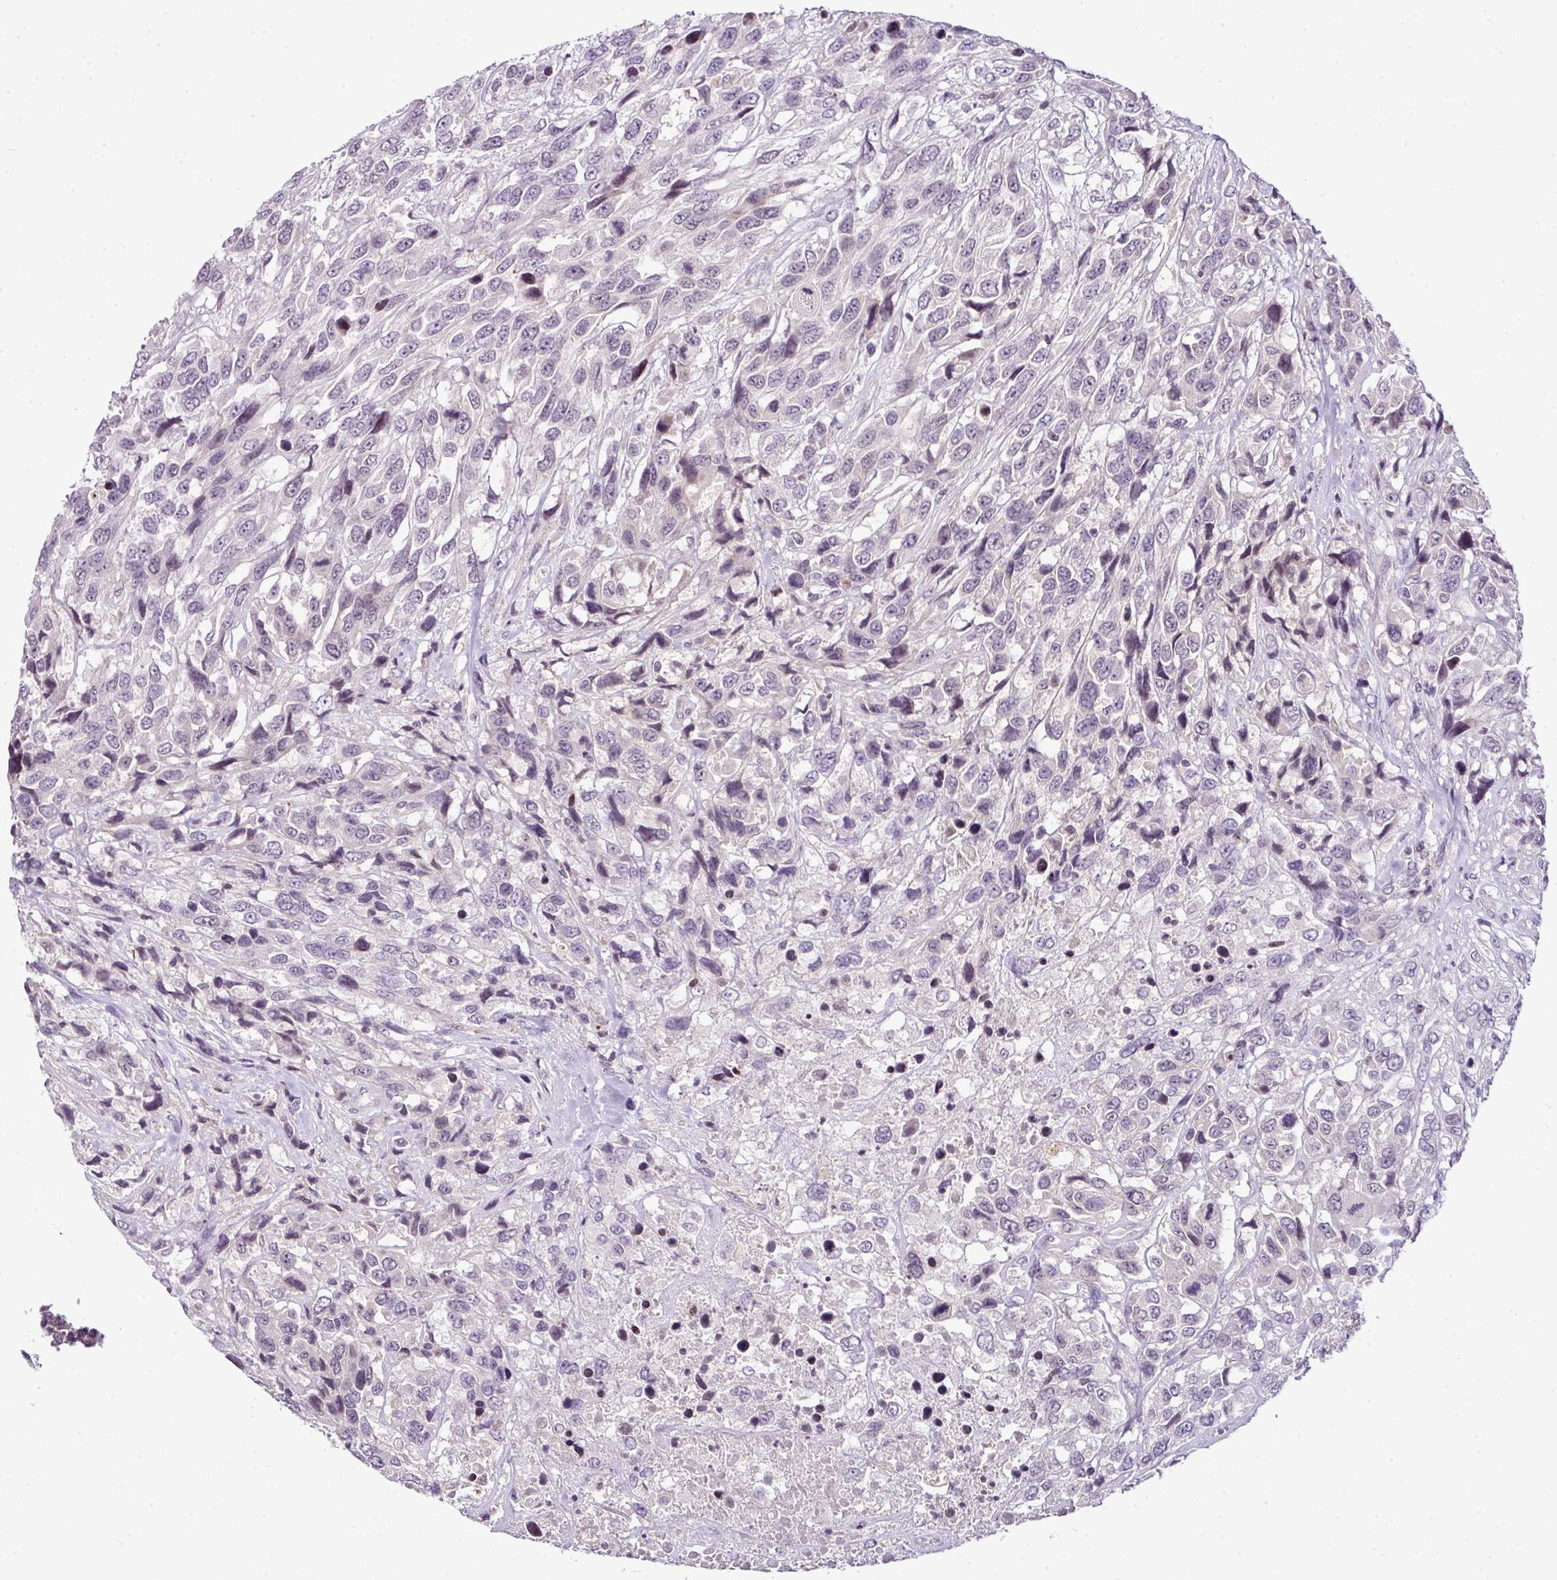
{"staining": {"intensity": "negative", "quantity": "none", "location": "none"}, "tissue": "urothelial cancer", "cell_type": "Tumor cells", "image_type": "cancer", "snomed": [{"axis": "morphology", "description": "Urothelial carcinoma, High grade"}, {"axis": "topography", "description": "Urinary bladder"}], "caption": "High-grade urothelial carcinoma was stained to show a protein in brown. There is no significant staining in tumor cells. Brightfield microscopy of immunohistochemistry (IHC) stained with DAB (3,3'-diaminobenzidine) (brown) and hematoxylin (blue), captured at high magnification.", "gene": "TEX30", "patient": {"sex": "female", "age": 70}}